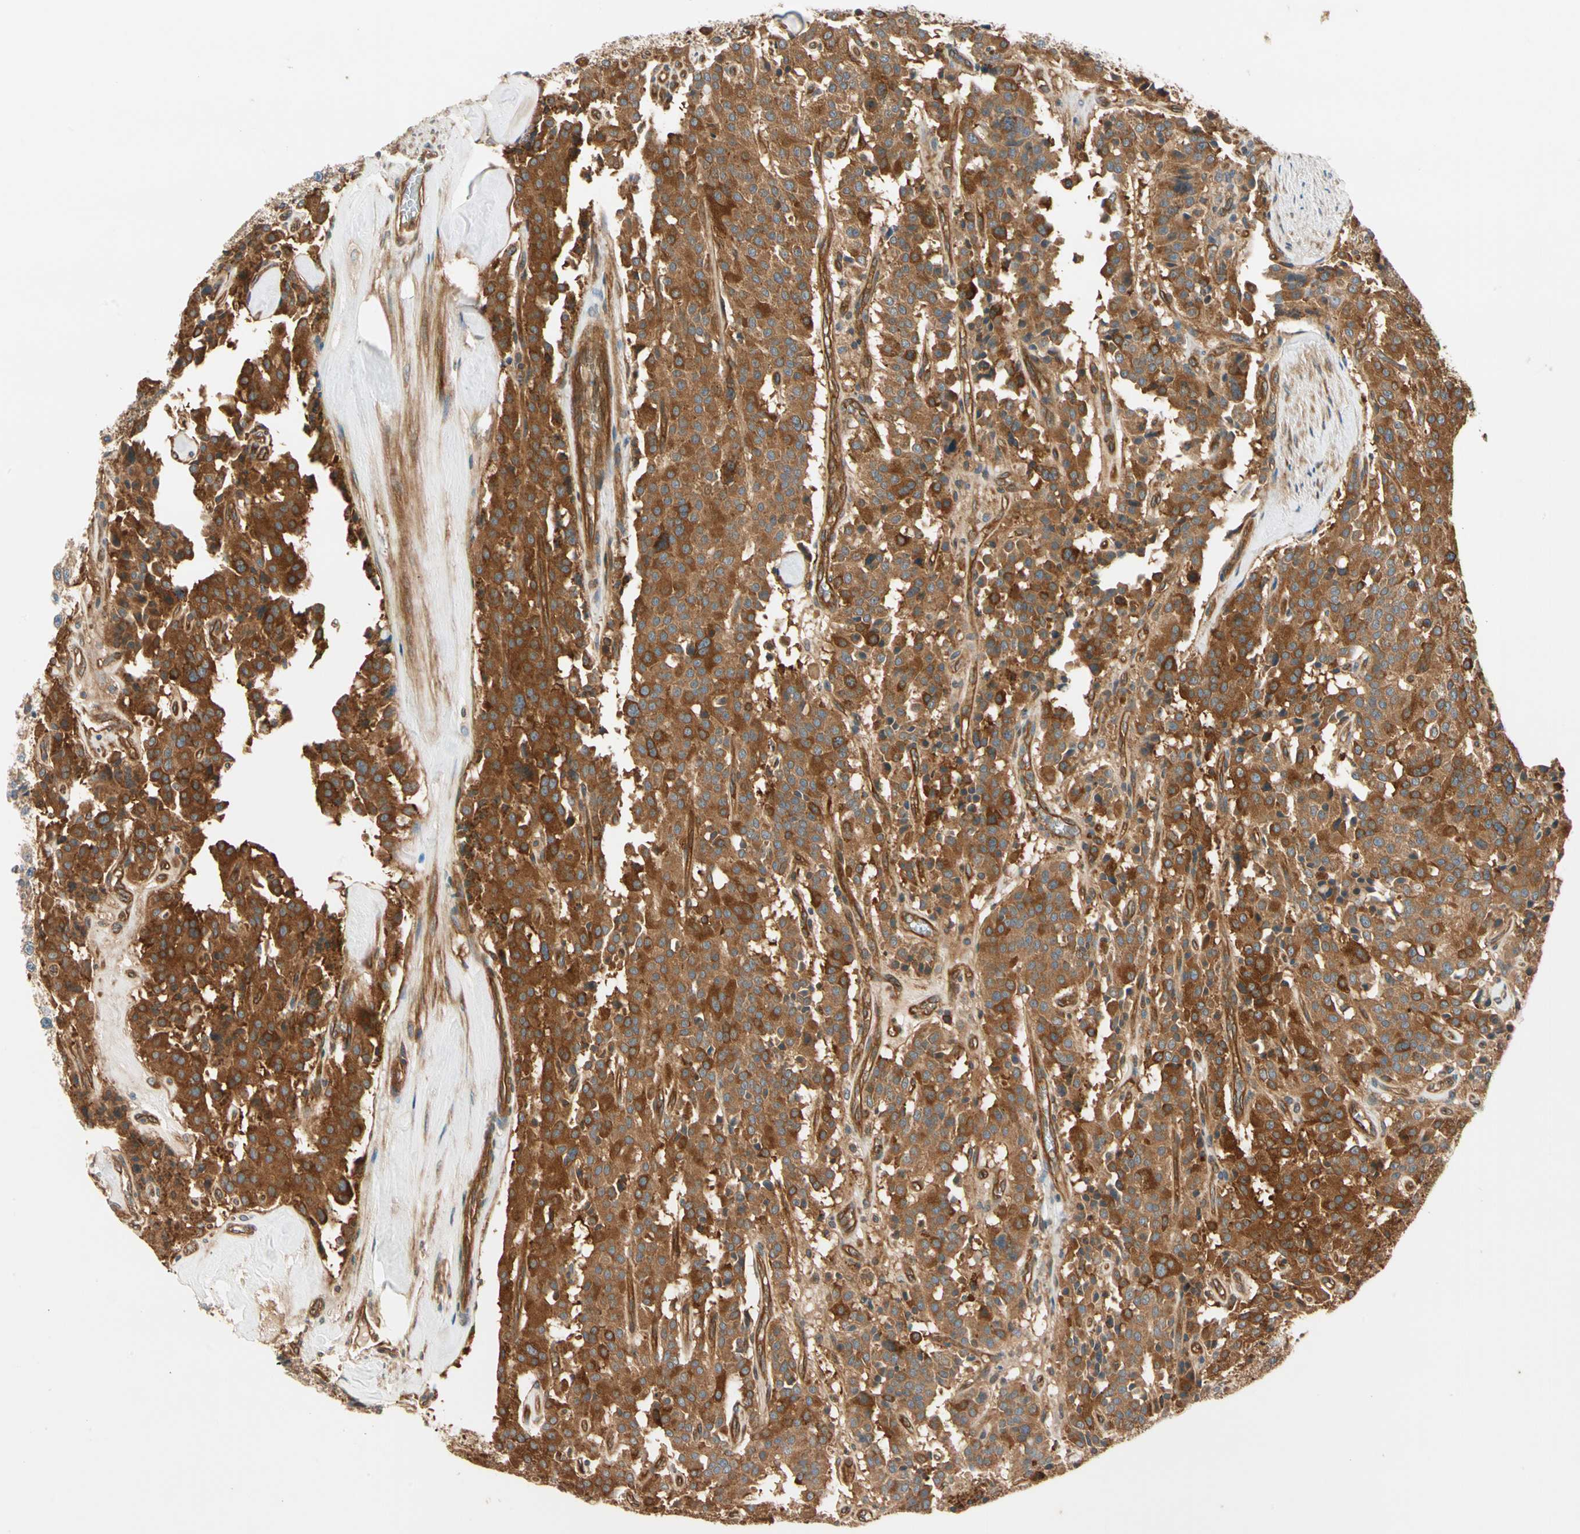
{"staining": {"intensity": "strong", "quantity": ">75%", "location": "cytoplasmic/membranous"}, "tissue": "carcinoid", "cell_type": "Tumor cells", "image_type": "cancer", "snomed": [{"axis": "morphology", "description": "Carcinoid, malignant, NOS"}, {"axis": "topography", "description": "Lung"}], "caption": "DAB immunohistochemical staining of human carcinoid reveals strong cytoplasmic/membranous protein expression in approximately >75% of tumor cells. The staining was performed using DAB (3,3'-diaminobenzidine) to visualize the protein expression in brown, while the nuclei were stained in blue with hematoxylin (Magnification: 20x).", "gene": "ROCK2", "patient": {"sex": "male", "age": 30}}